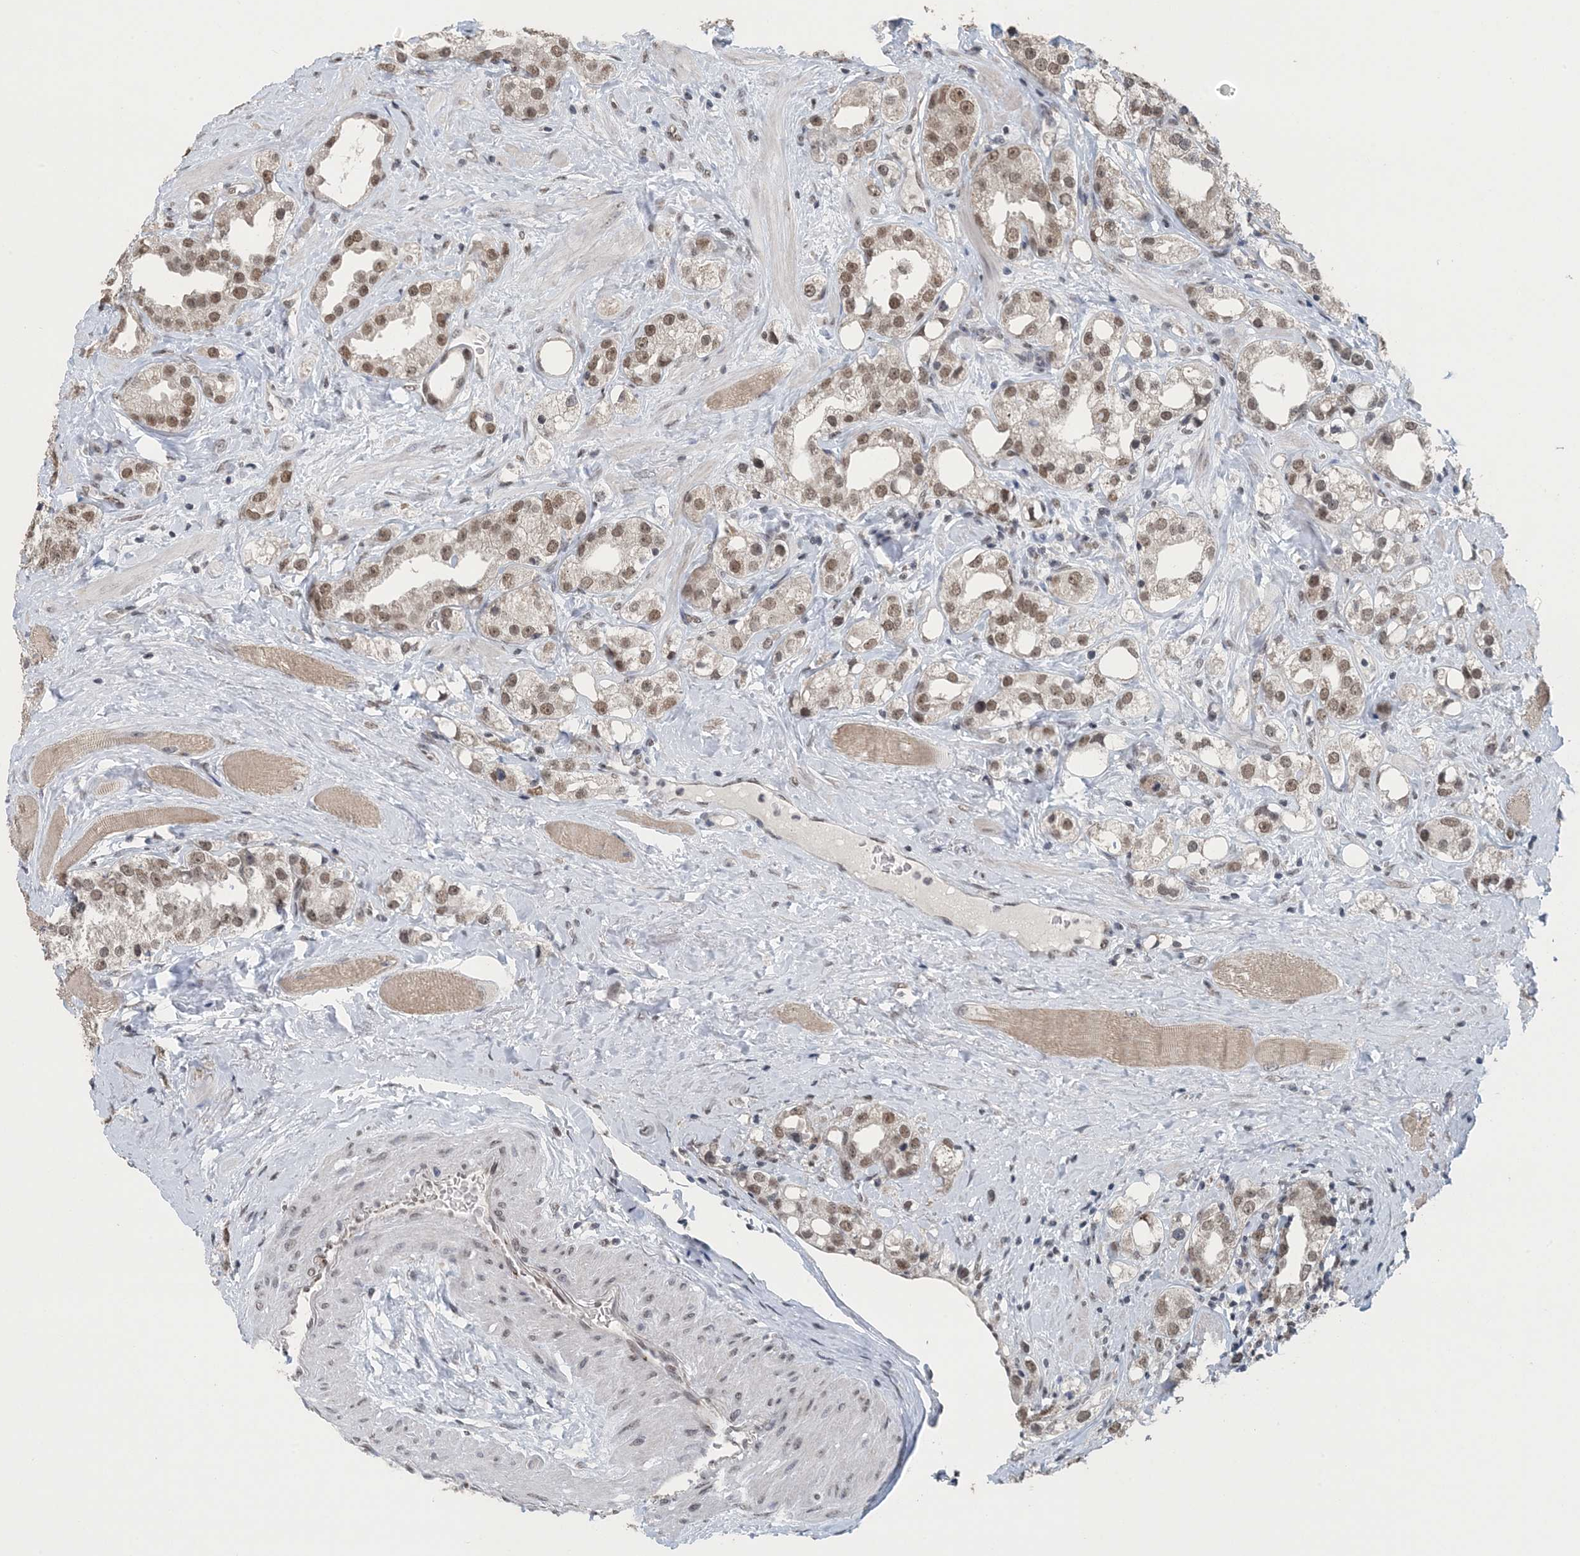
{"staining": {"intensity": "weak", "quantity": ">75%", "location": "nuclear"}, "tissue": "prostate cancer", "cell_type": "Tumor cells", "image_type": "cancer", "snomed": [{"axis": "morphology", "description": "Adenocarcinoma, NOS"}, {"axis": "topography", "description": "Prostate"}], "caption": "Protein expression analysis of prostate adenocarcinoma reveals weak nuclear expression in about >75% of tumor cells. The protein of interest is stained brown, and the nuclei are stained in blue (DAB (3,3'-diaminobenzidine) IHC with brightfield microscopy, high magnification).", "gene": "MBD2", "patient": {"sex": "male", "age": 79}}